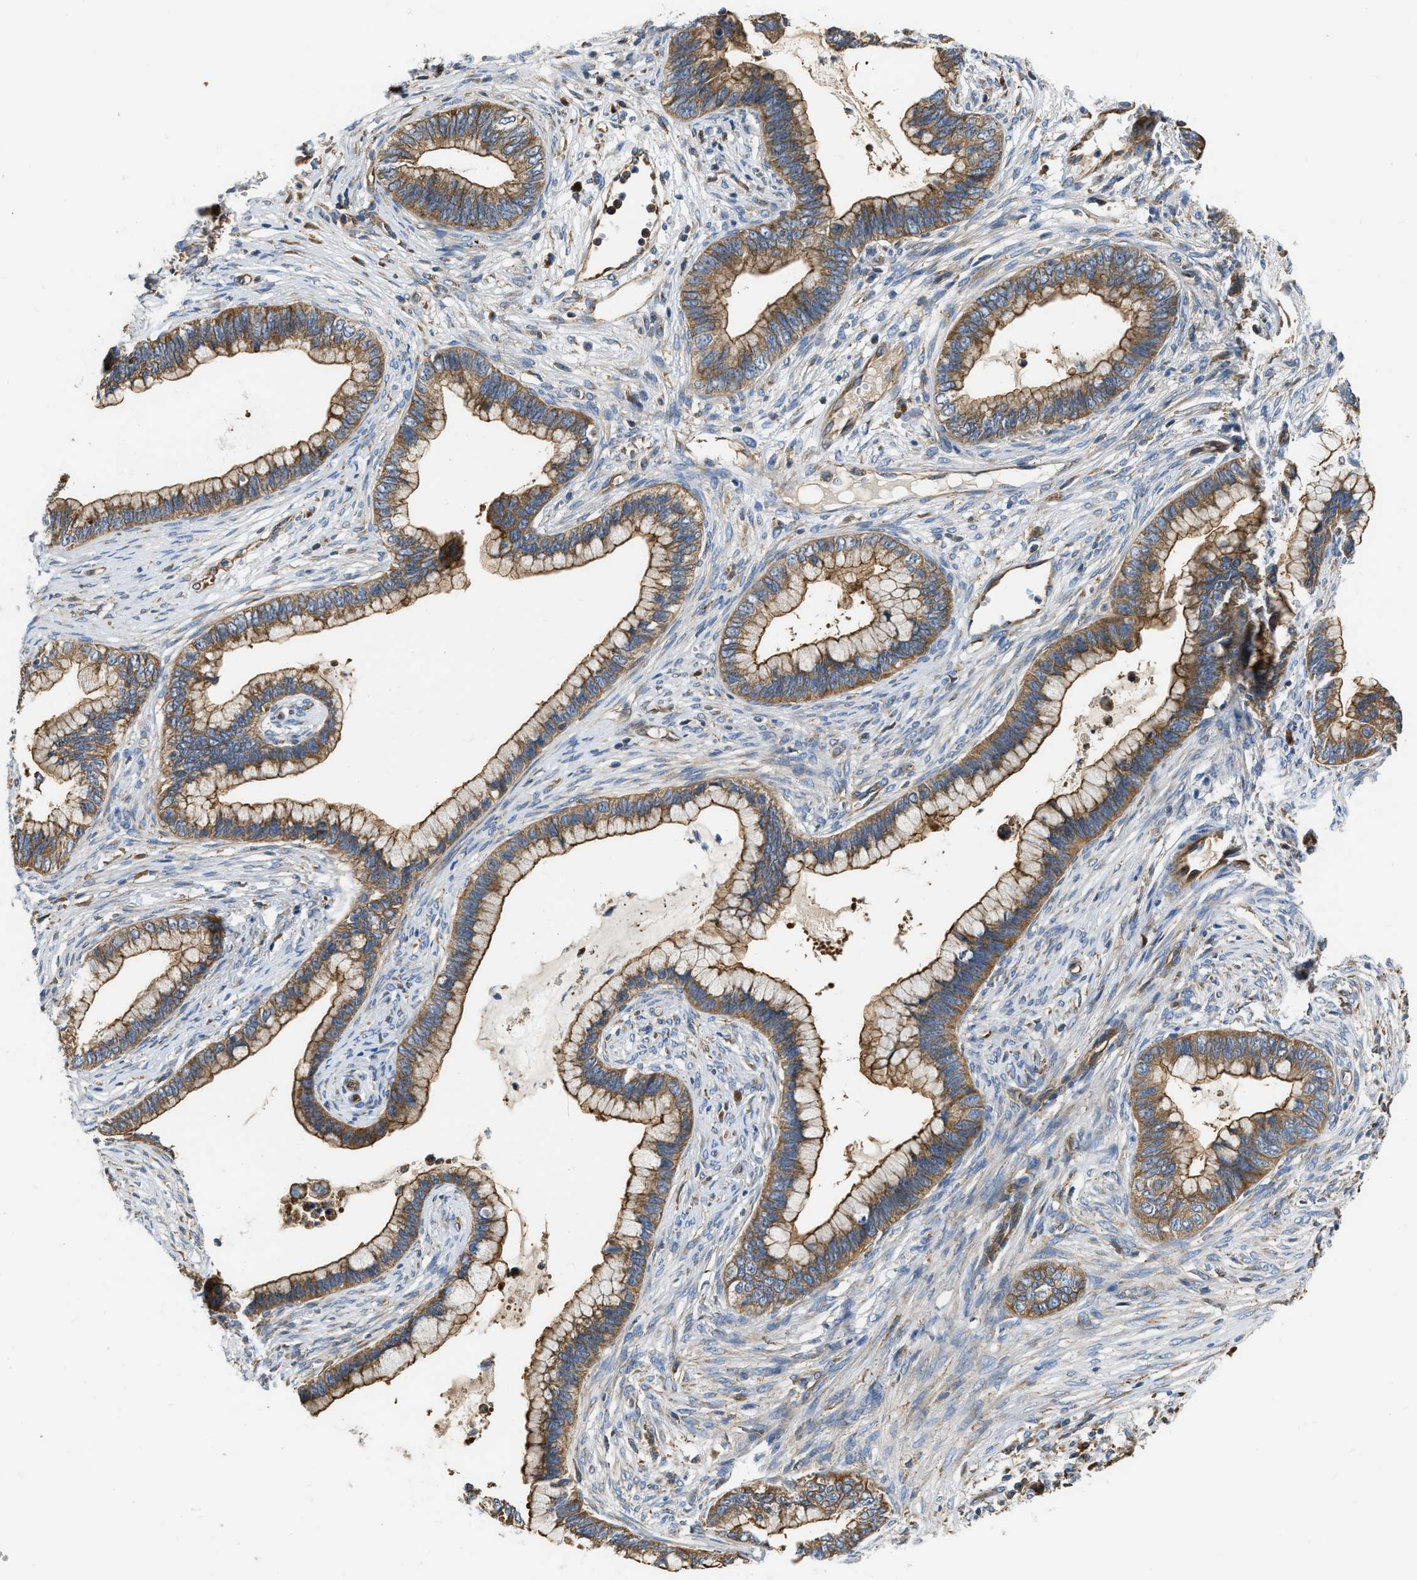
{"staining": {"intensity": "moderate", "quantity": ">75%", "location": "cytoplasmic/membranous"}, "tissue": "cervical cancer", "cell_type": "Tumor cells", "image_type": "cancer", "snomed": [{"axis": "morphology", "description": "Adenocarcinoma, NOS"}, {"axis": "topography", "description": "Cervix"}], "caption": "Protein expression analysis of human cervical cancer reveals moderate cytoplasmic/membranous expression in approximately >75% of tumor cells.", "gene": "FLNB", "patient": {"sex": "female", "age": 44}}